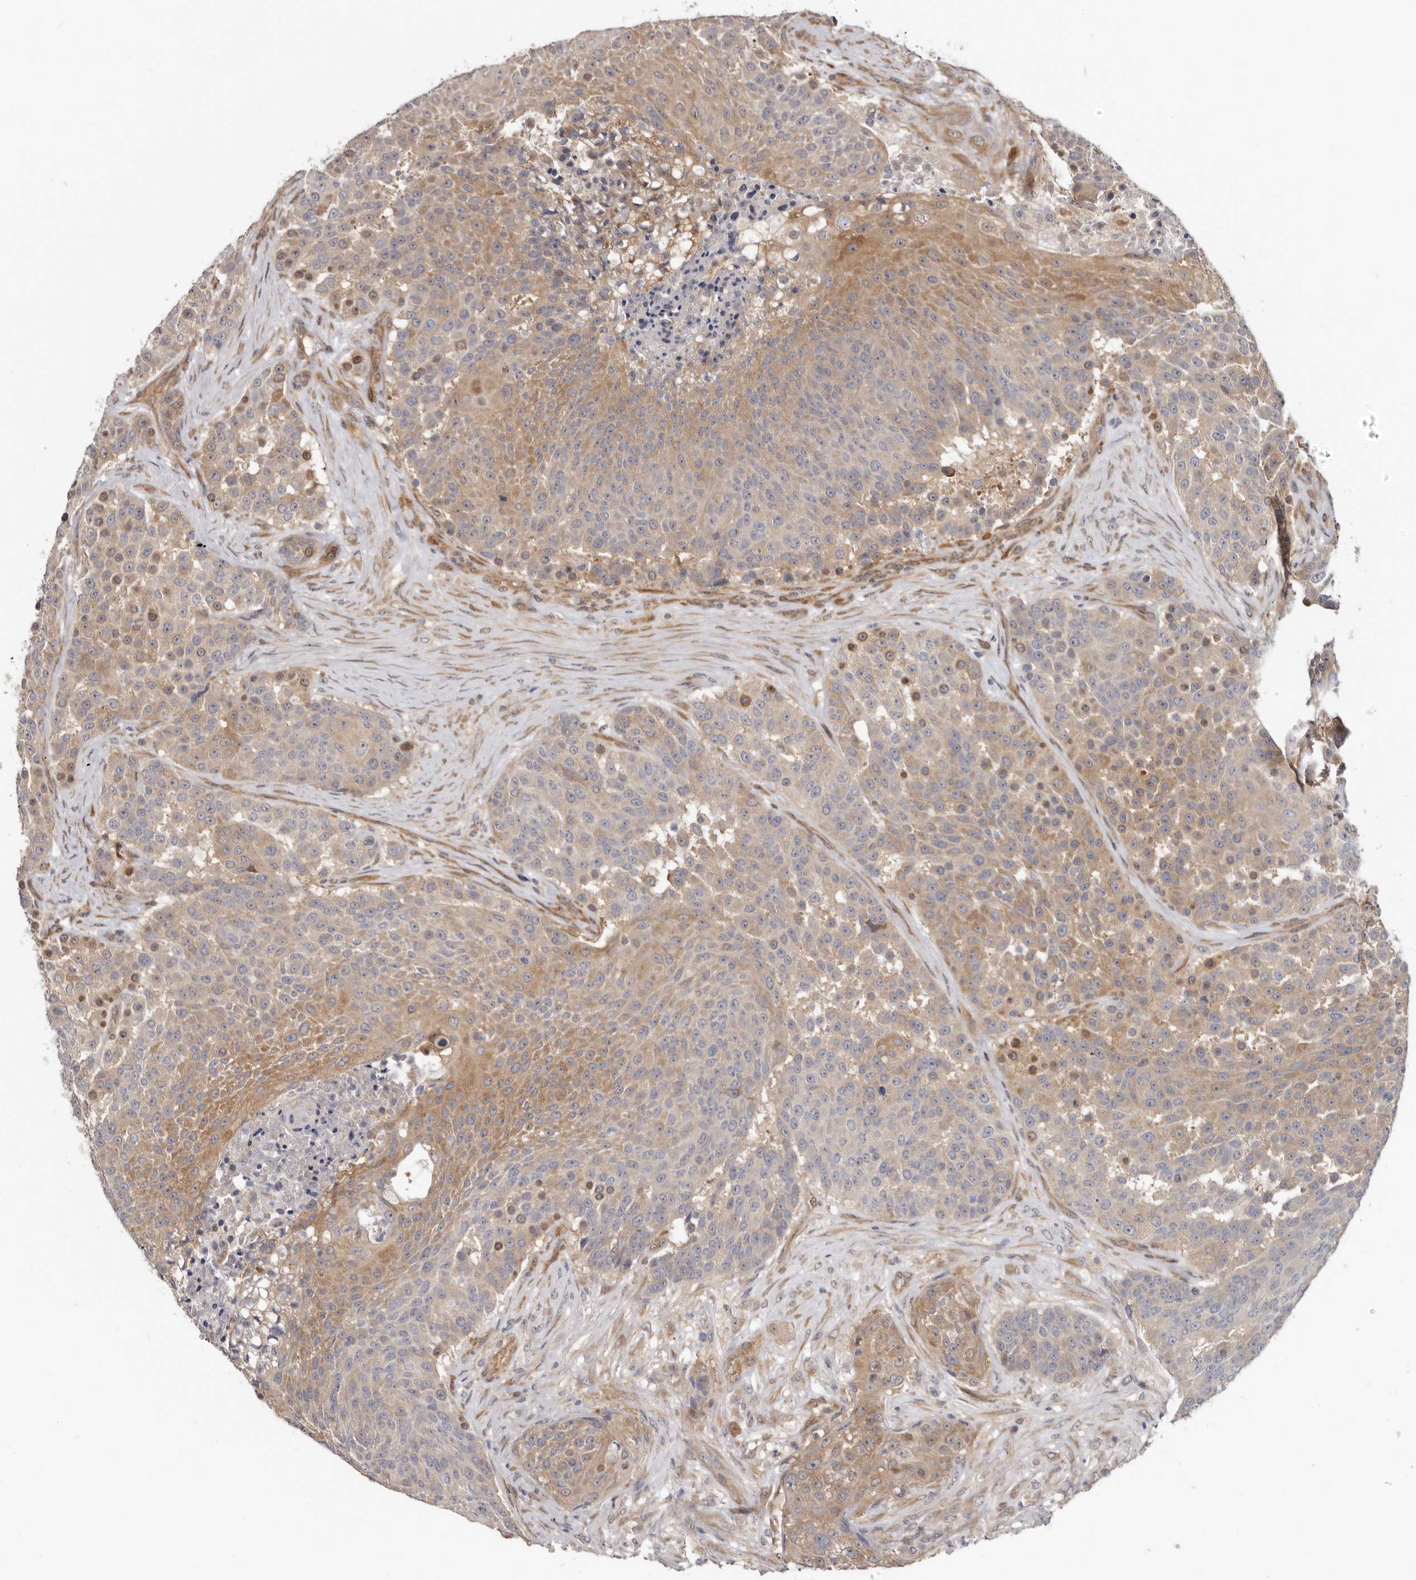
{"staining": {"intensity": "moderate", "quantity": ">75%", "location": "cytoplasmic/membranous"}, "tissue": "urothelial cancer", "cell_type": "Tumor cells", "image_type": "cancer", "snomed": [{"axis": "morphology", "description": "Urothelial carcinoma, High grade"}, {"axis": "topography", "description": "Urinary bladder"}], "caption": "The micrograph displays a brown stain indicating the presence of a protein in the cytoplasmic/membranous of tumor cells in urothelial carcinoma (high-grade).", "gene": "SBDS", "patient": {"sex": "female", "age": 63}}